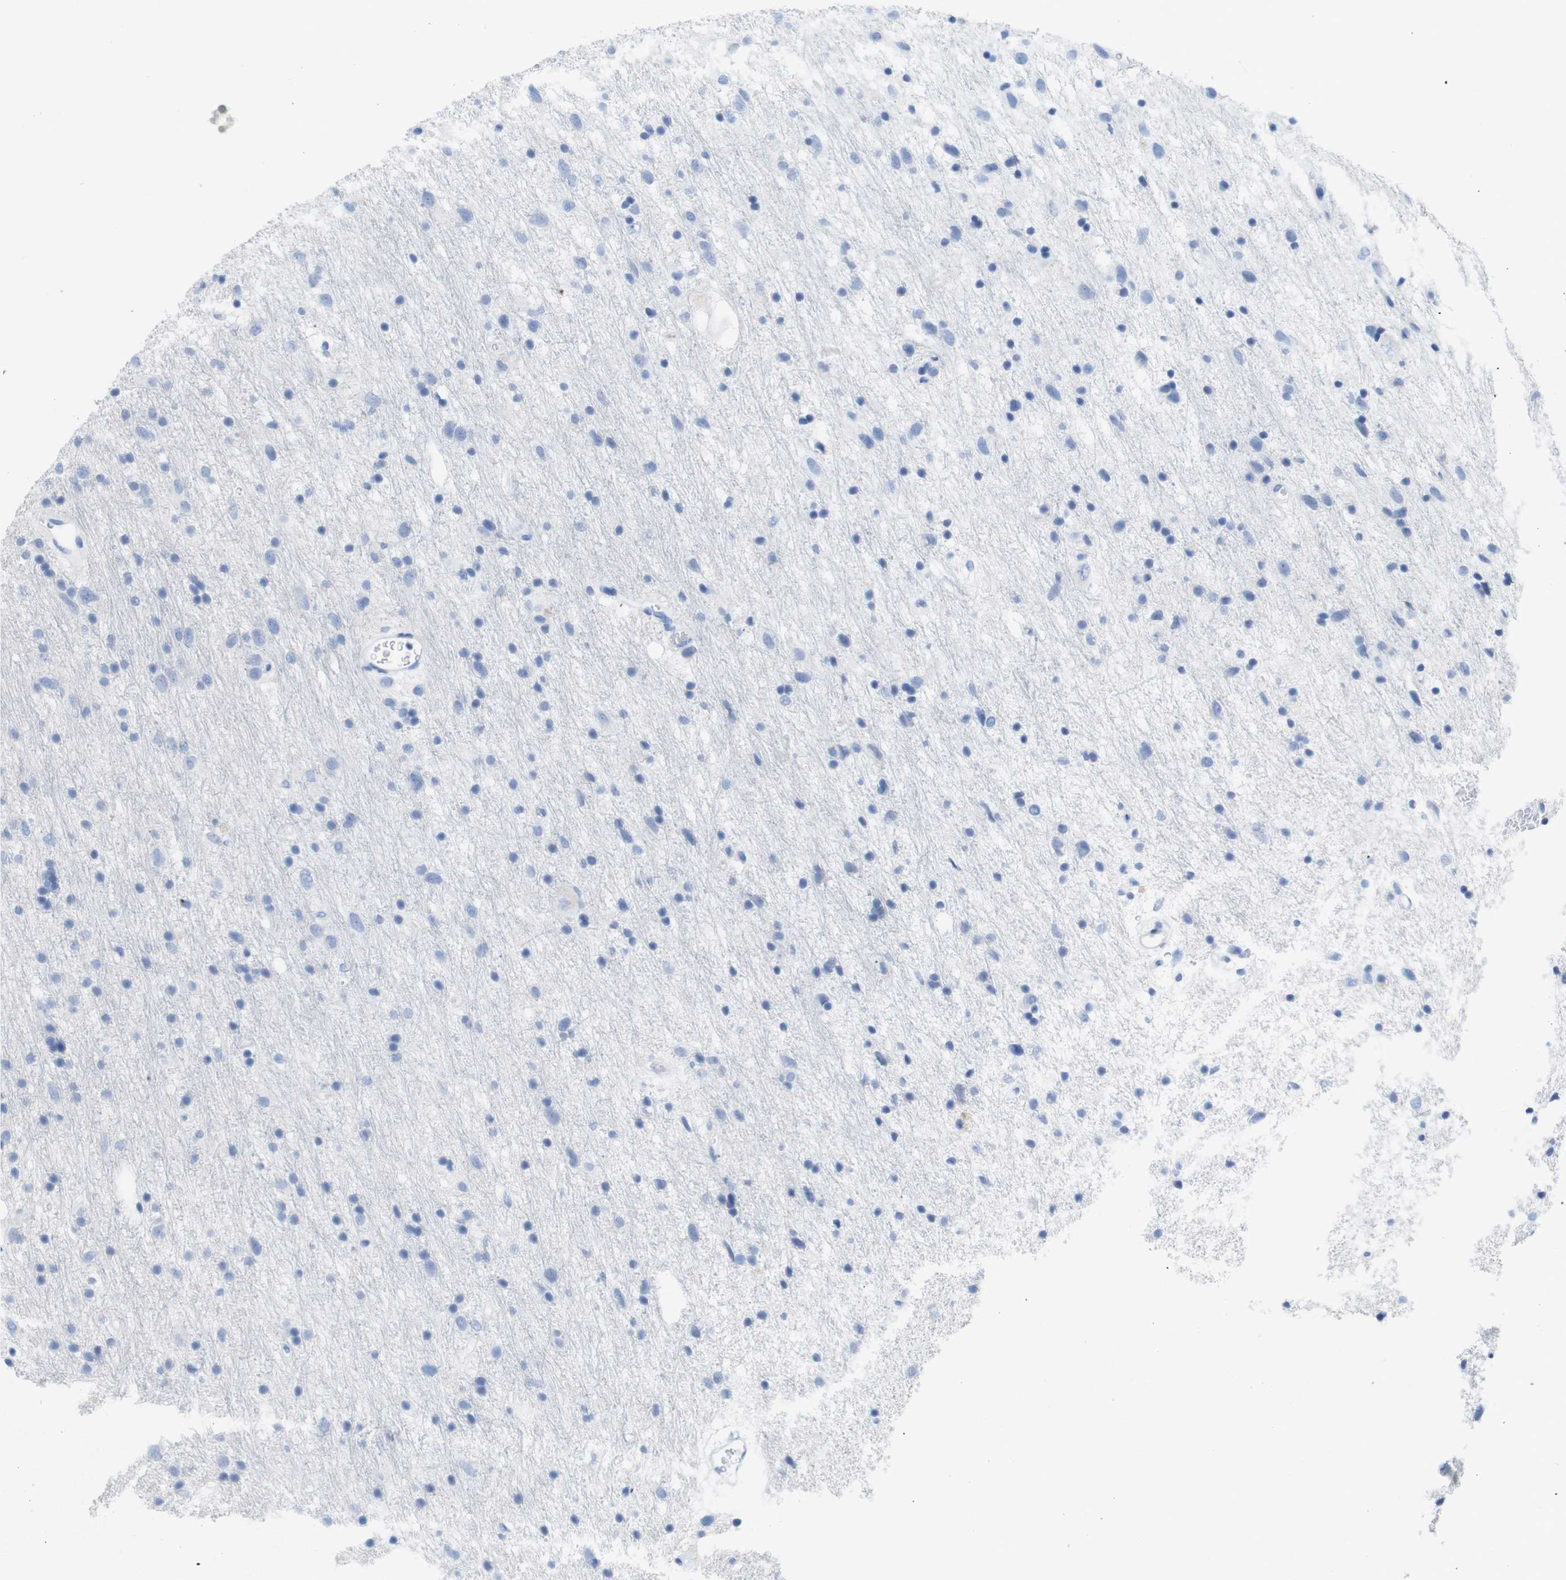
{"staining": {"intensity": "negative", "quantity": "none", "location": "none"}, "tissue": "glioma", "cell_type": "Tumor cells", "image_type": "cancer", "snomed": [{"axis": "morphology", "description": "Glioma, malignant, Low grade"}, {"axis": "topography", "description": "Brain"}], "caption": "High magnification brightfield microscopy of glioma stained with DAB (brown) and counterstained with hematoxylin (blue): tumor cells show no significant positivity. (DAB immunohistochemistry (IHC), high magnification).", "gene": "LAG3", "patient": {"sex": "male", "age": 77}}